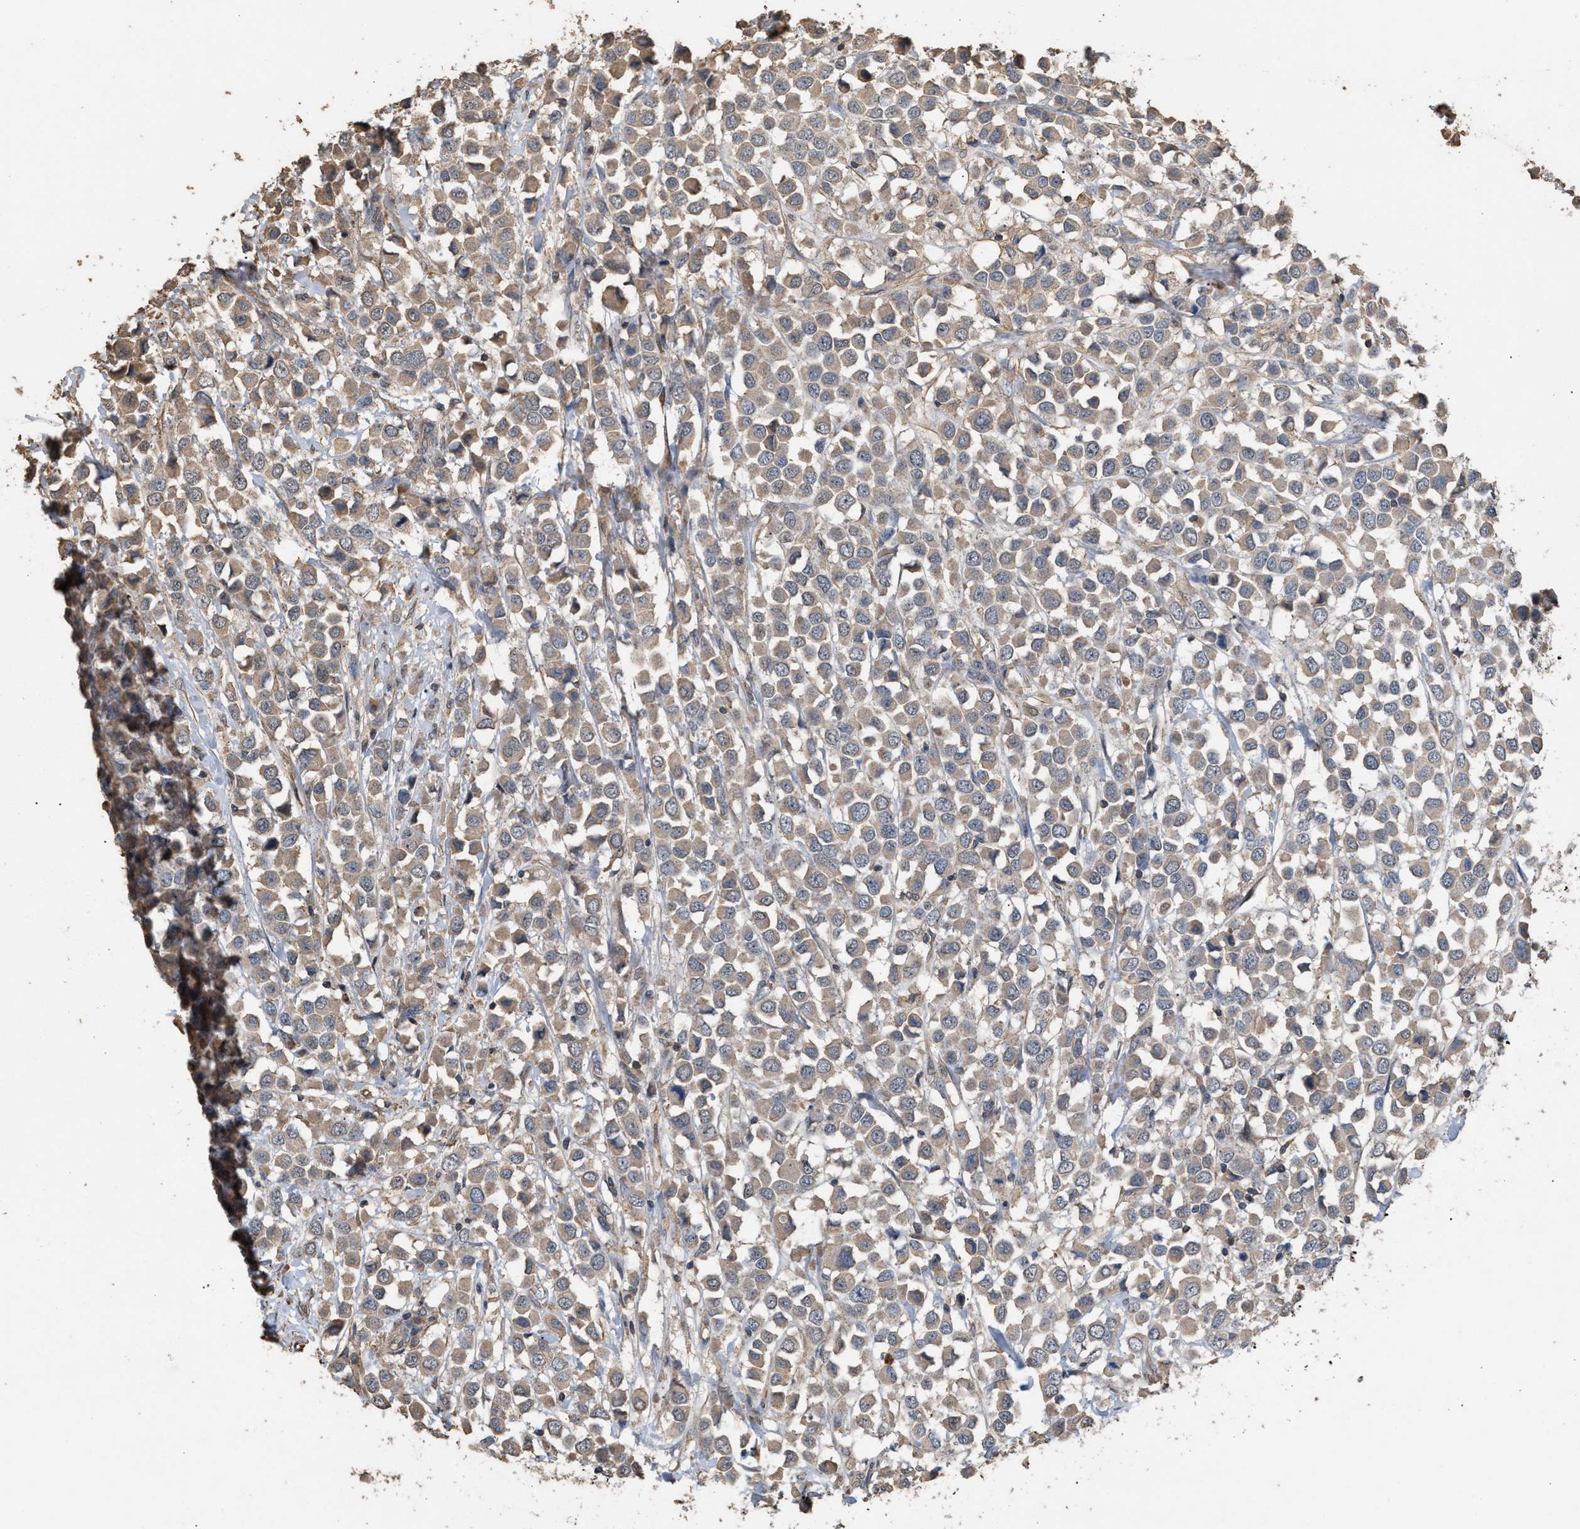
{"staining": {"intensity": "weak", "quantity": ">75%", "location": "cytoplasmic/membranous"}, "tissue": "breast cancer", "cell_type": "Tumor cells", "image_type": "cancer", "snomed": [{"axis": "morphology", "description": "Duct carcinoma"}, {"axis": "topography", "description": "Breast"}], "caption": "The immunohistochemical stain shows weak cytoplasmic/membranous positivity in tumor cells of infiltrating ductal carcinoma (breast) tissue.", "gene": "HTRA3", "patient": {"sex": "female", "age": 61}}